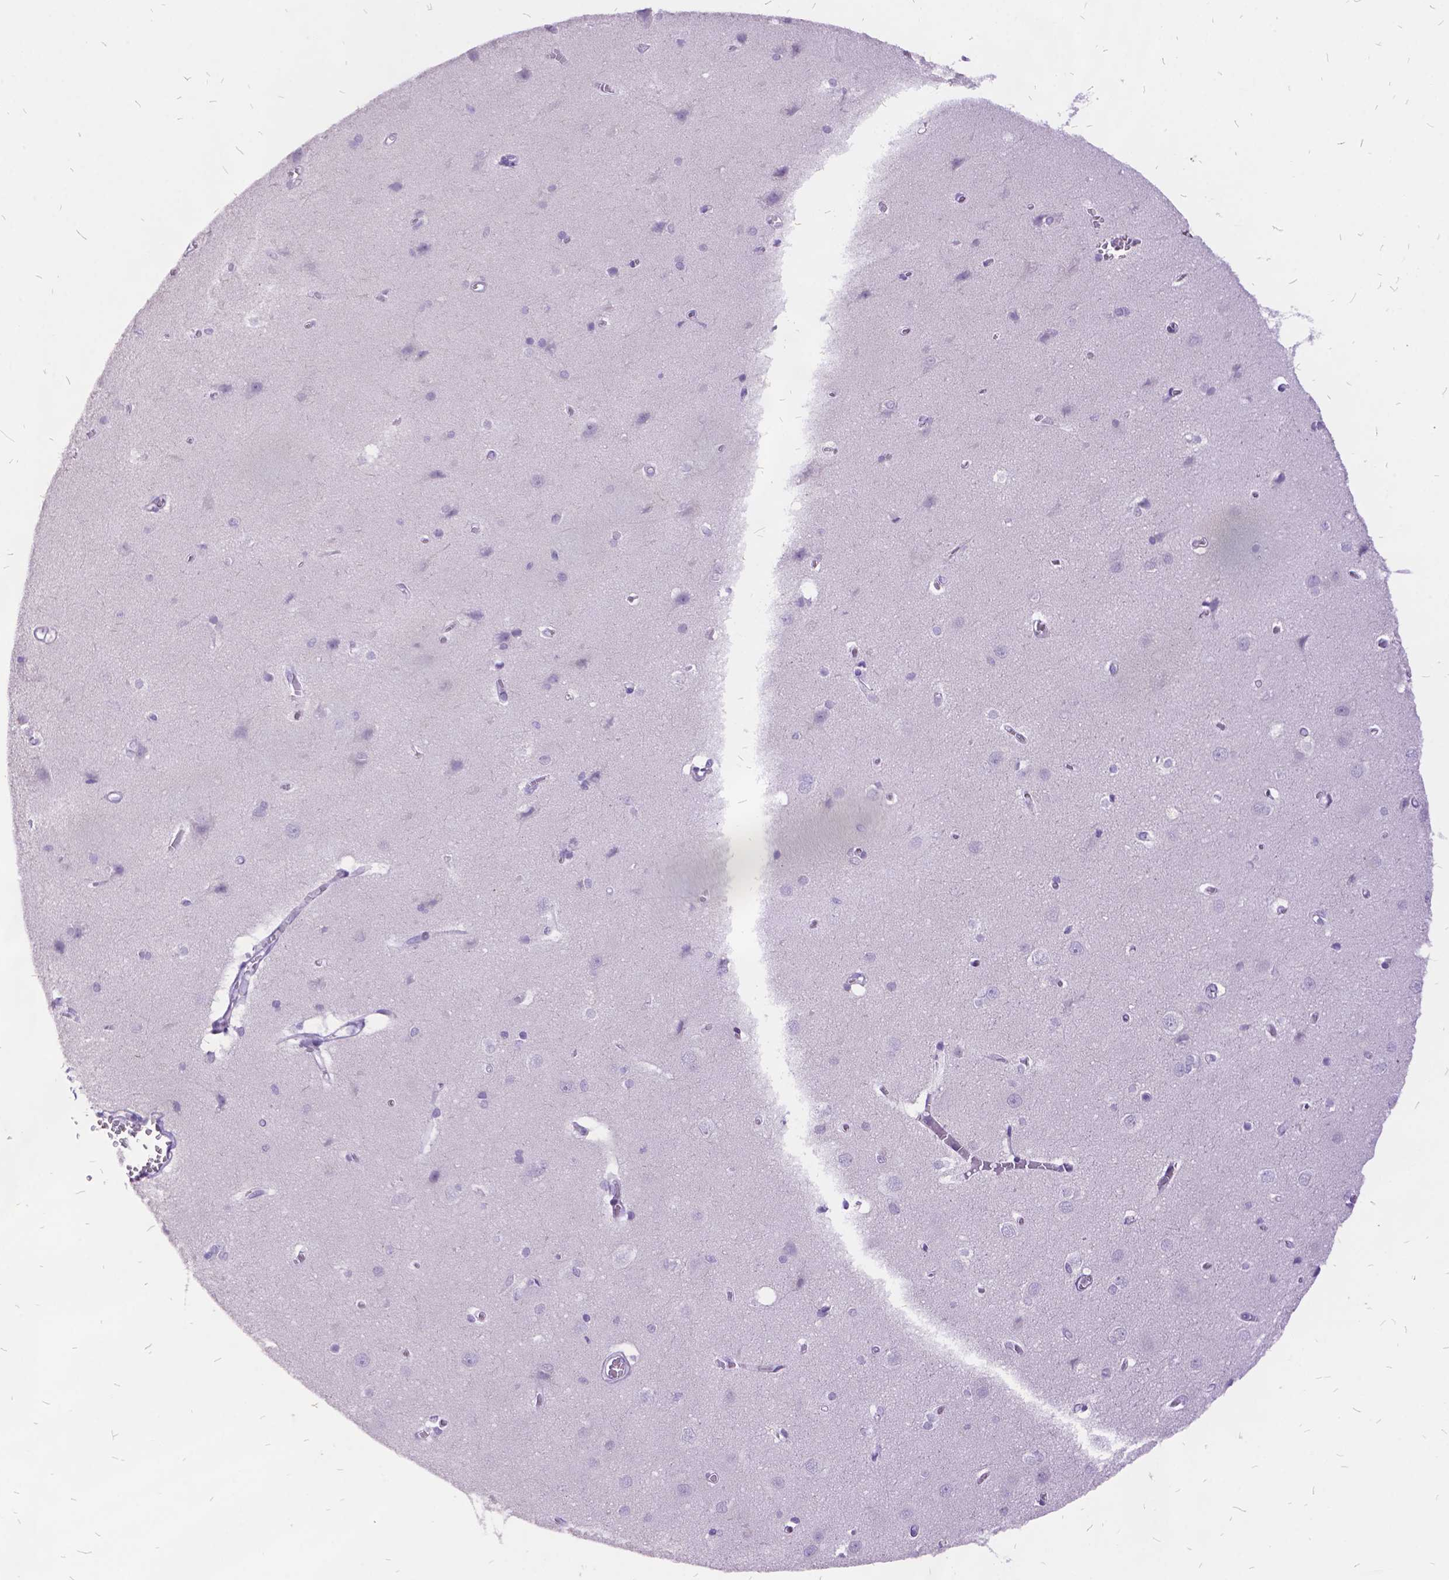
{"staining": {"intensity": "negative", "quantity": "none", "location": "none"}, "tissue": "cerebral cortex", "cell_type": "Endothelial cells", "image_type": "normal", "snomed": [{"axis": "morphology", "description": "Normal tissue, NOS"}, {"axis": "topography", "description": "Cerebral cortex"}], "caption": "A high-resolution photomicrograph shows immunohistochemistry staining of normal cerebral cortex, which displays no significant positivity in endothelial cells. The staining was performed using DAB (3,3'-diaminobenzidine) to visualize the protein expression in brown, while the nuclei were stained in blue with hematoxylin (Magnification: 20x).", "gene": "ITGB6", "patient": {"sex": "male", "age": 37}}